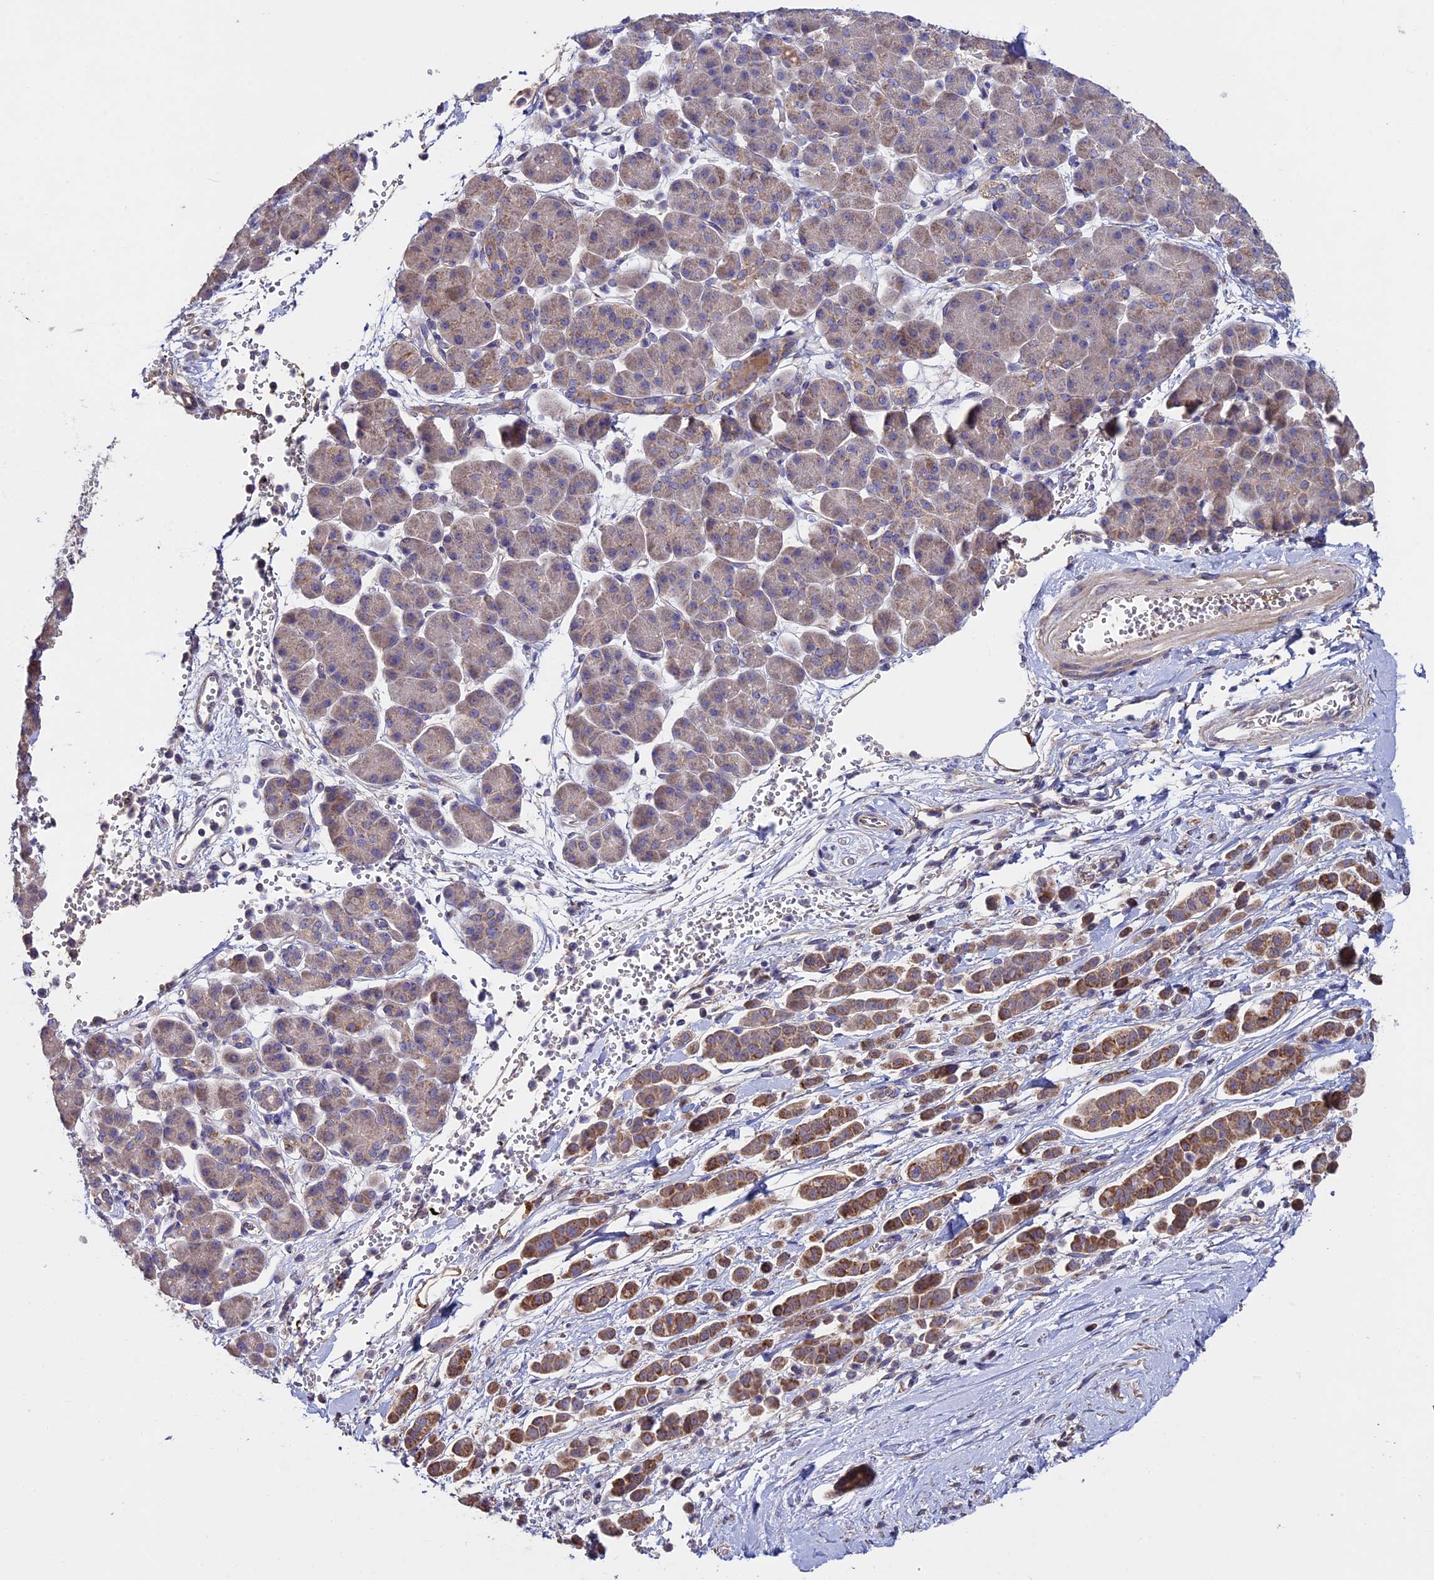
{"staining": {"intensity": "moderate", "quantity": ">75%", "location": "cytoplasmic/membranous"}, "tissue": "pancreatic cancer", "cell_type": "Tumor cells", "image_type": "cancer", "snomed": [{"axis": "morphology", "description": "Normal tissue, NOS"}, {"axis": "morphology", "description": "Adenocarcinoma, NOS"}, {"axis": "topography", "description": "Pancreas"}], "caption": "High-power microscopy captured an IHC photomicrograph of adenocarcinoma (pancreatic), revealing moderate cytoplasmic/membranous expression in approximately >75% of tumor cells. The staining is performed using DAB (3,3'-diaminobenzidine) brown chromogen to label protein expression. The nuclei are counter-stained blue using hematoxylin.", "gene": "RNF17", "patient": {"sex": "female", "age": 64}}